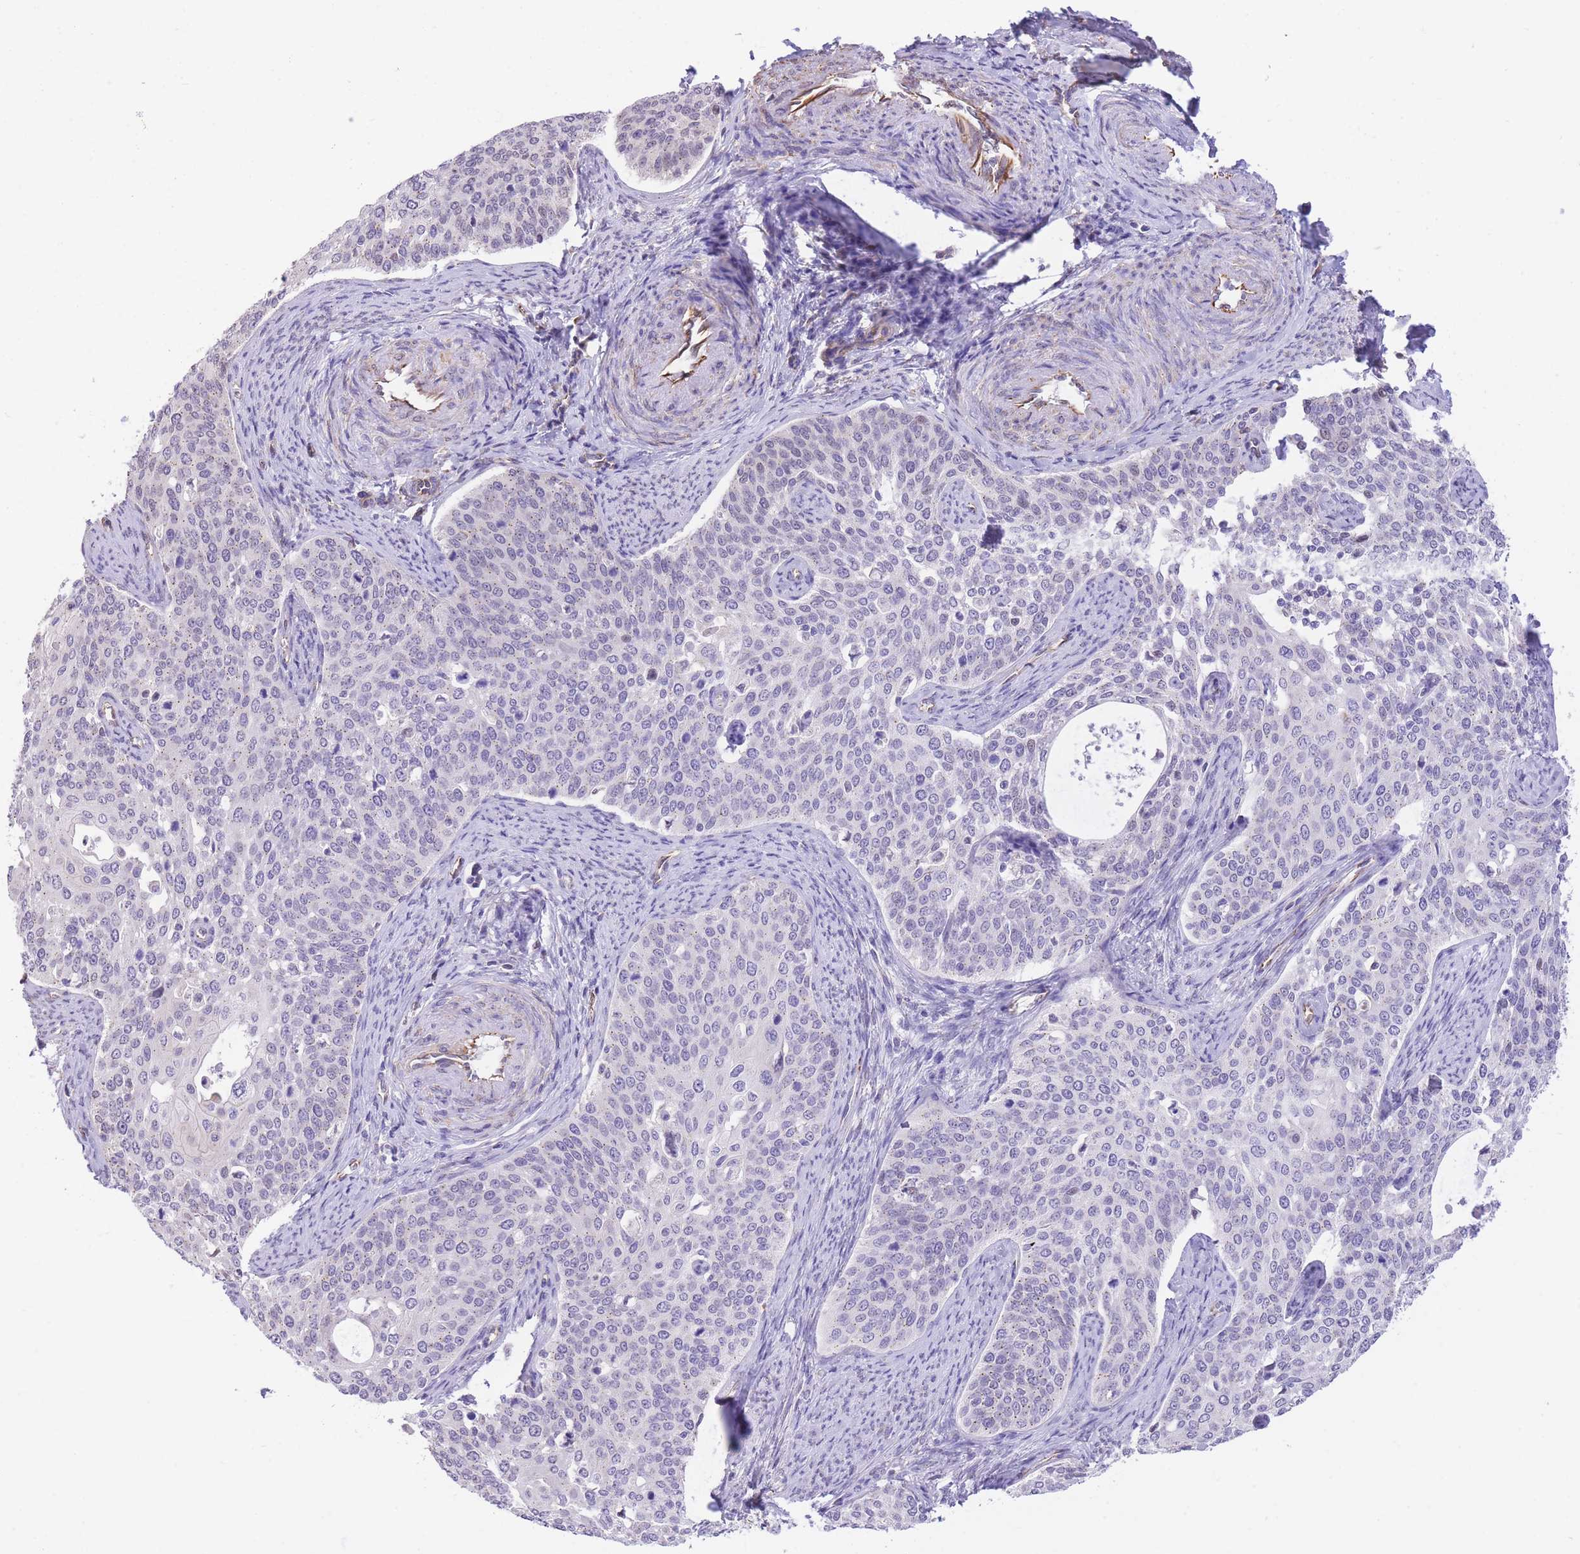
{"staining": {"intensity": "negative", "quantity": "none", "location": "none"}, "tissue": "cervical cancer", "cell_type": "Tumor cells", "image_type": "cancer", "snomed": [{"axis": "morphology", "description": "Squamous cell carcinoma, NOS"}, {"axis": "topography", "description": "Cervix"}], "caption": "DAB (3,3'-diaminobenzidine) immunohistochemical staining of cervical cancer shows no significant staining in tumor cells.", "gene": "PSG8", "patient": {"sex": "female", "age": 44}}